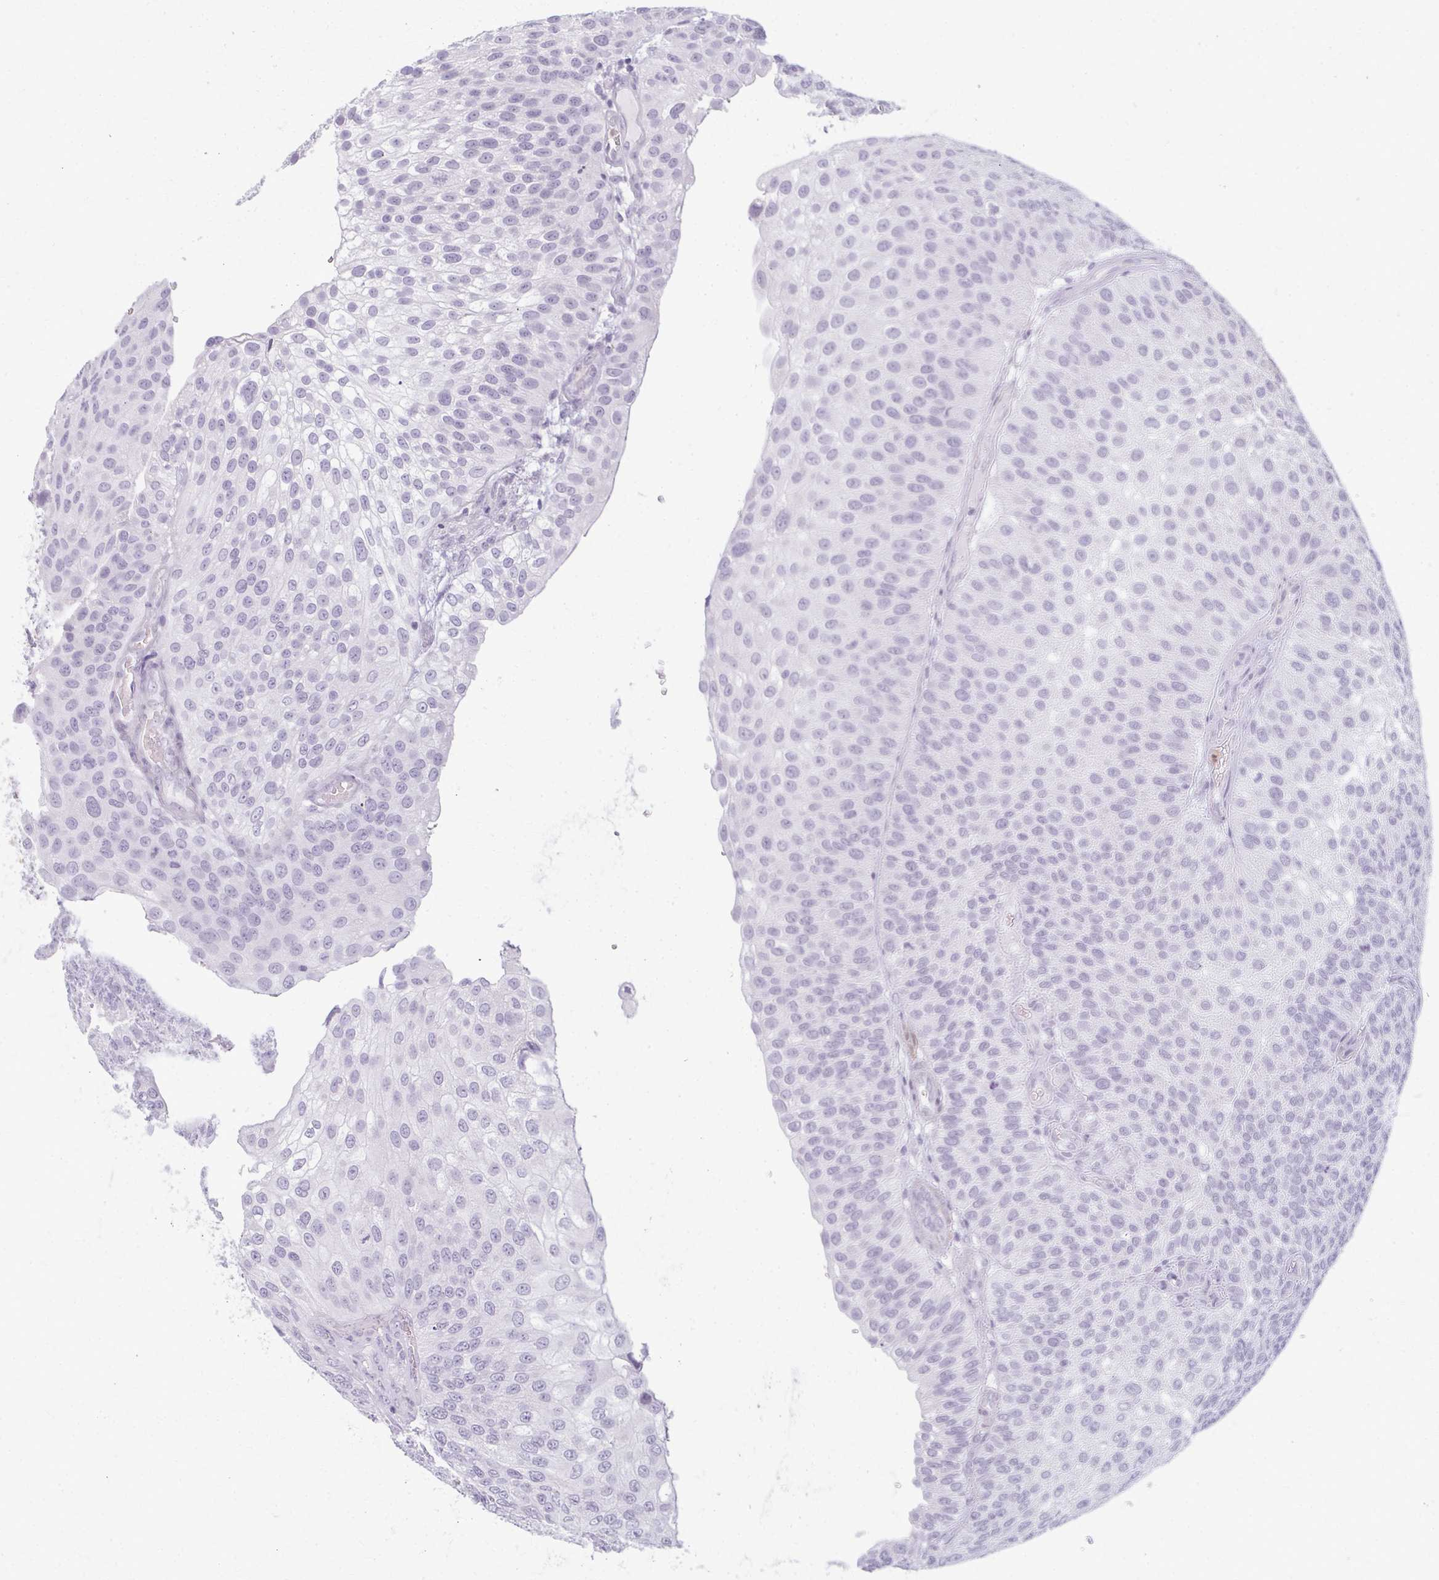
{"staining": {"intensity": "negative", "quantity": "none", "location": "none"}, "tissue": "urothelial cancer", "cell_type": "Tumor cells", "image_type": "cancer", "snomed": [{"axis": "morphology", "description": "Urothelial carcinoma, NOS"}, {"axis": "topography", "description": "Urinary bladder"}], "caption": "Immunohistochemistry of human urothelial cancer shows no staining in tumor cells.", "gene": "CA3", "patient": {"sex": "male", "age": 87}}